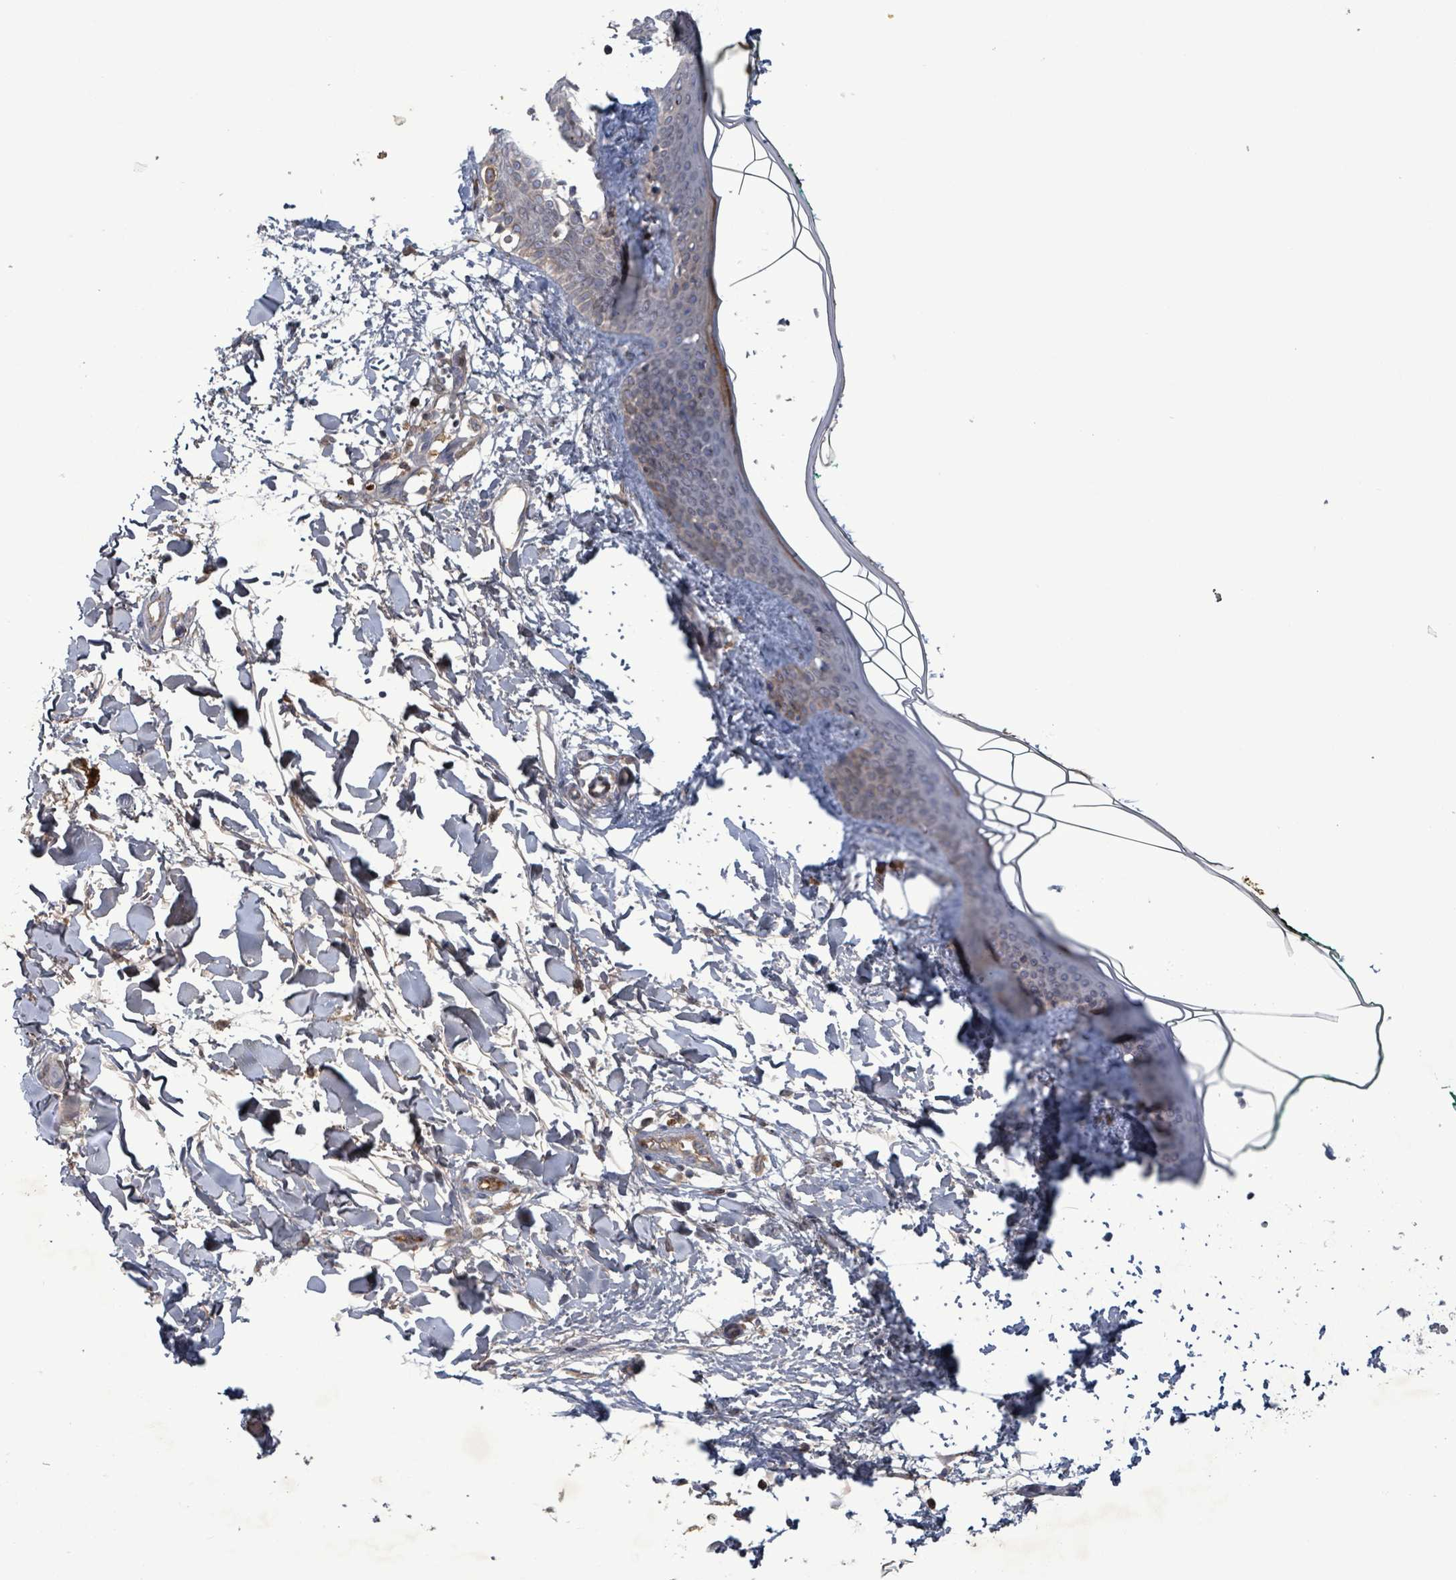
{"staining": {"intensity": "negative", "quantity": "none", "location": "none"}, "tissue": "skin", "cell_type": "Fibroblasts", "image_type": "normal", "snomed": [{"axis": "morphology", "description": "Normal tissue, NOS"}, {"axis": "topography", "description": "Skin"}], "caption": "Immunohistochemical staining of benign human skin exhibits no significant staining in fibroblasts.", "gene": "GRM8", "patient": {"sex": "female", "age": 34}}